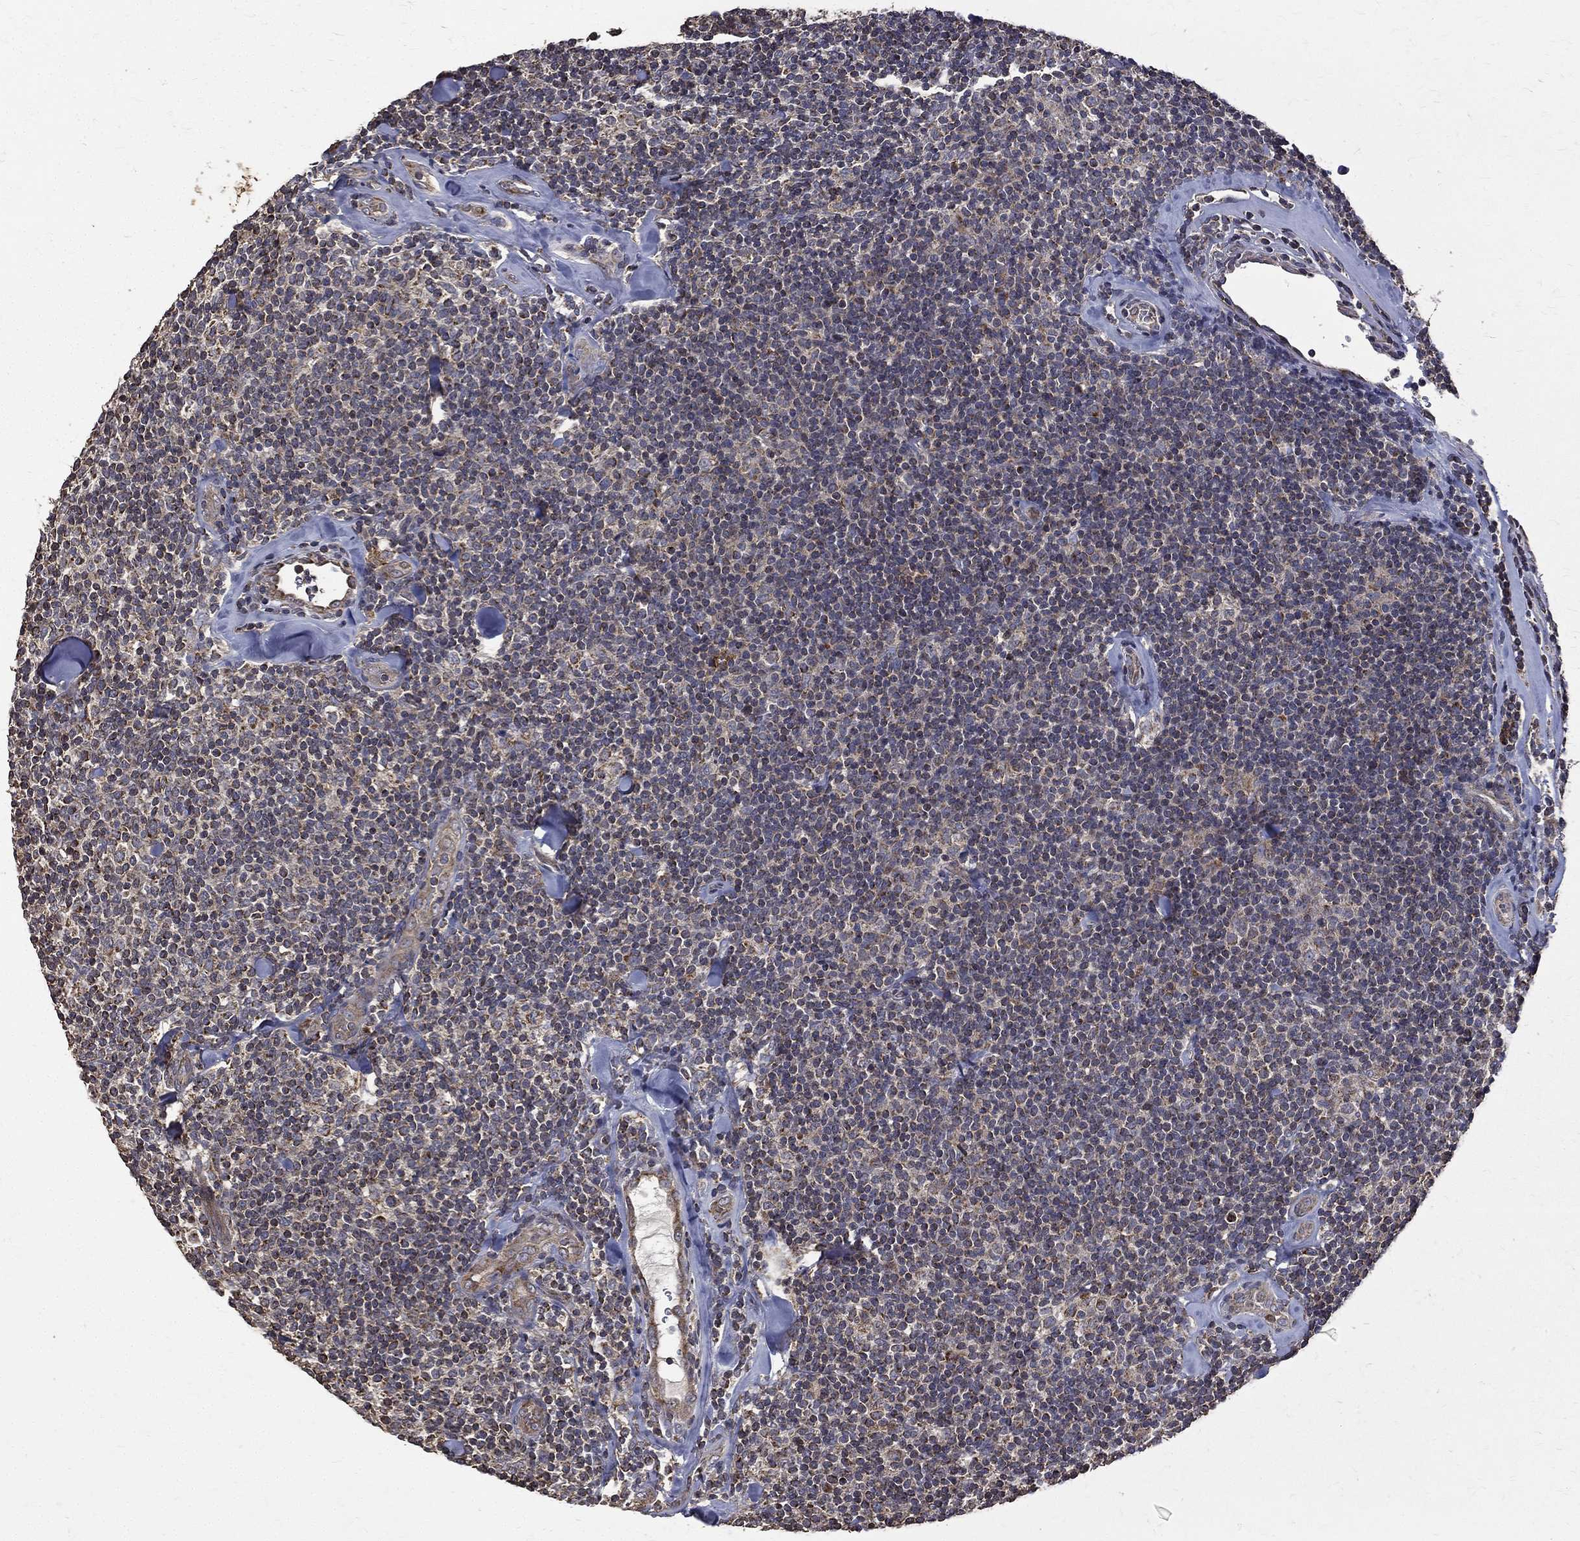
{"staining": {"intensity": "negative", "quantity": "none", "location": "none"}, "tissue": "lymphoma", "cell_type": "Tumor cells", "image_type": "cancer", "snomed": [{"axis": "morphology", "description": "Malignant lymphoma, non-Hodgkin's type, Low grade"}, {"axis": "topography", "description": "Lymph node"}], "caption": "A micrograph of human lymphoma is negative for staining in tumor cells.", "gene": "RPGR", "patient": {"sex": "female", "age": 56}}